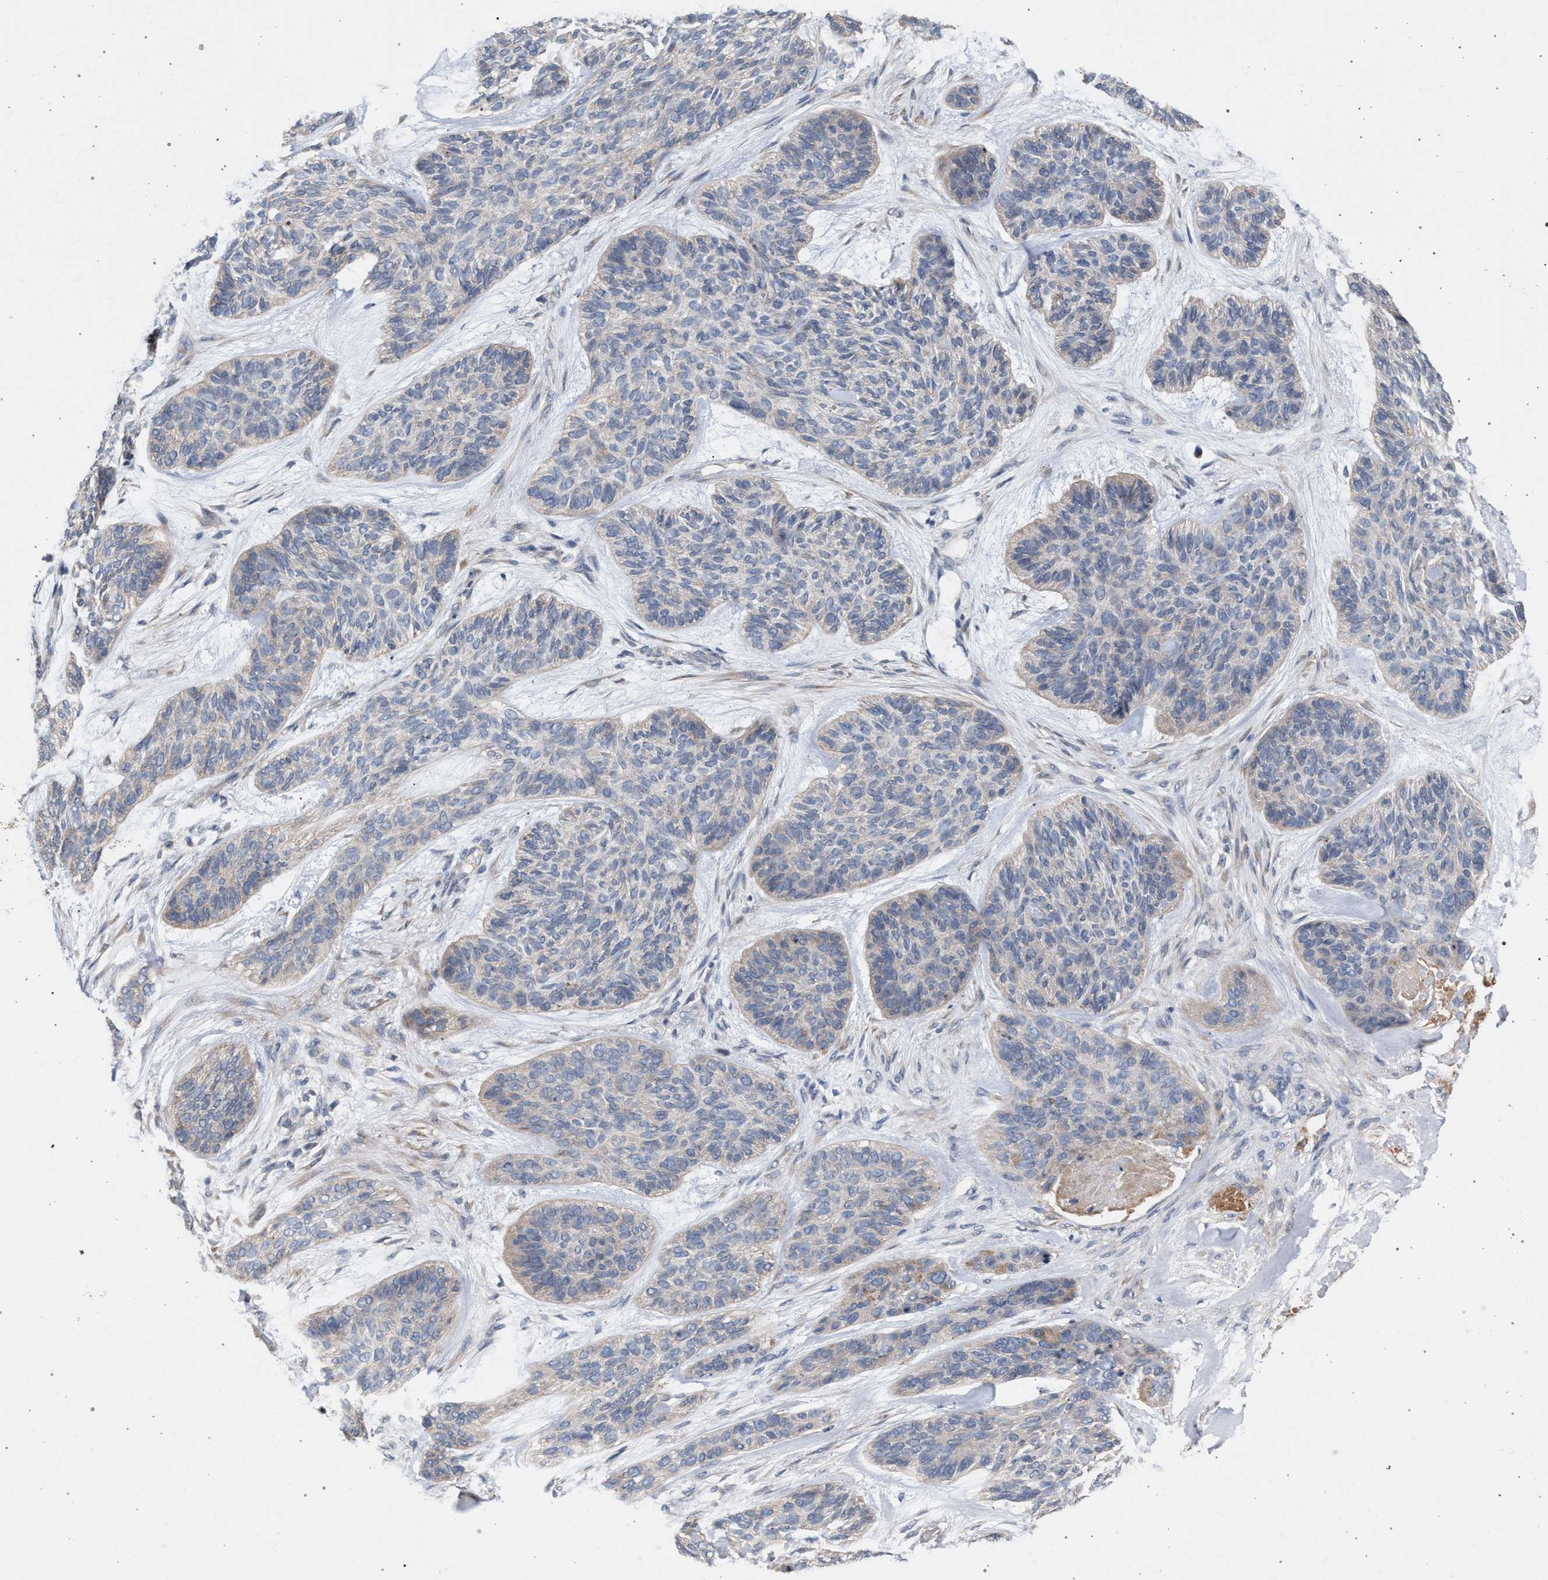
{"staining": {"intensity": "weak", "quantity": "<25%", "location": "cytoplasmic/membranous"}, "tissue": "skin cancer", "cell_type": "Tumor cells", "image_type": "cancer", "snomed": [{"axis": "morphology", "description": "Basal cell carcinoma"}, {"axis": "topography", "description": "Skin"}], "caption": "DAB (3,3'-diaminobenzidine) immunohistochemical staining of skin cancer (basal cell carcinoma) shows no significant staining in tumor cells.", "gene": "ARPC5L", "patient": {"sex": "male", "age": 55}}